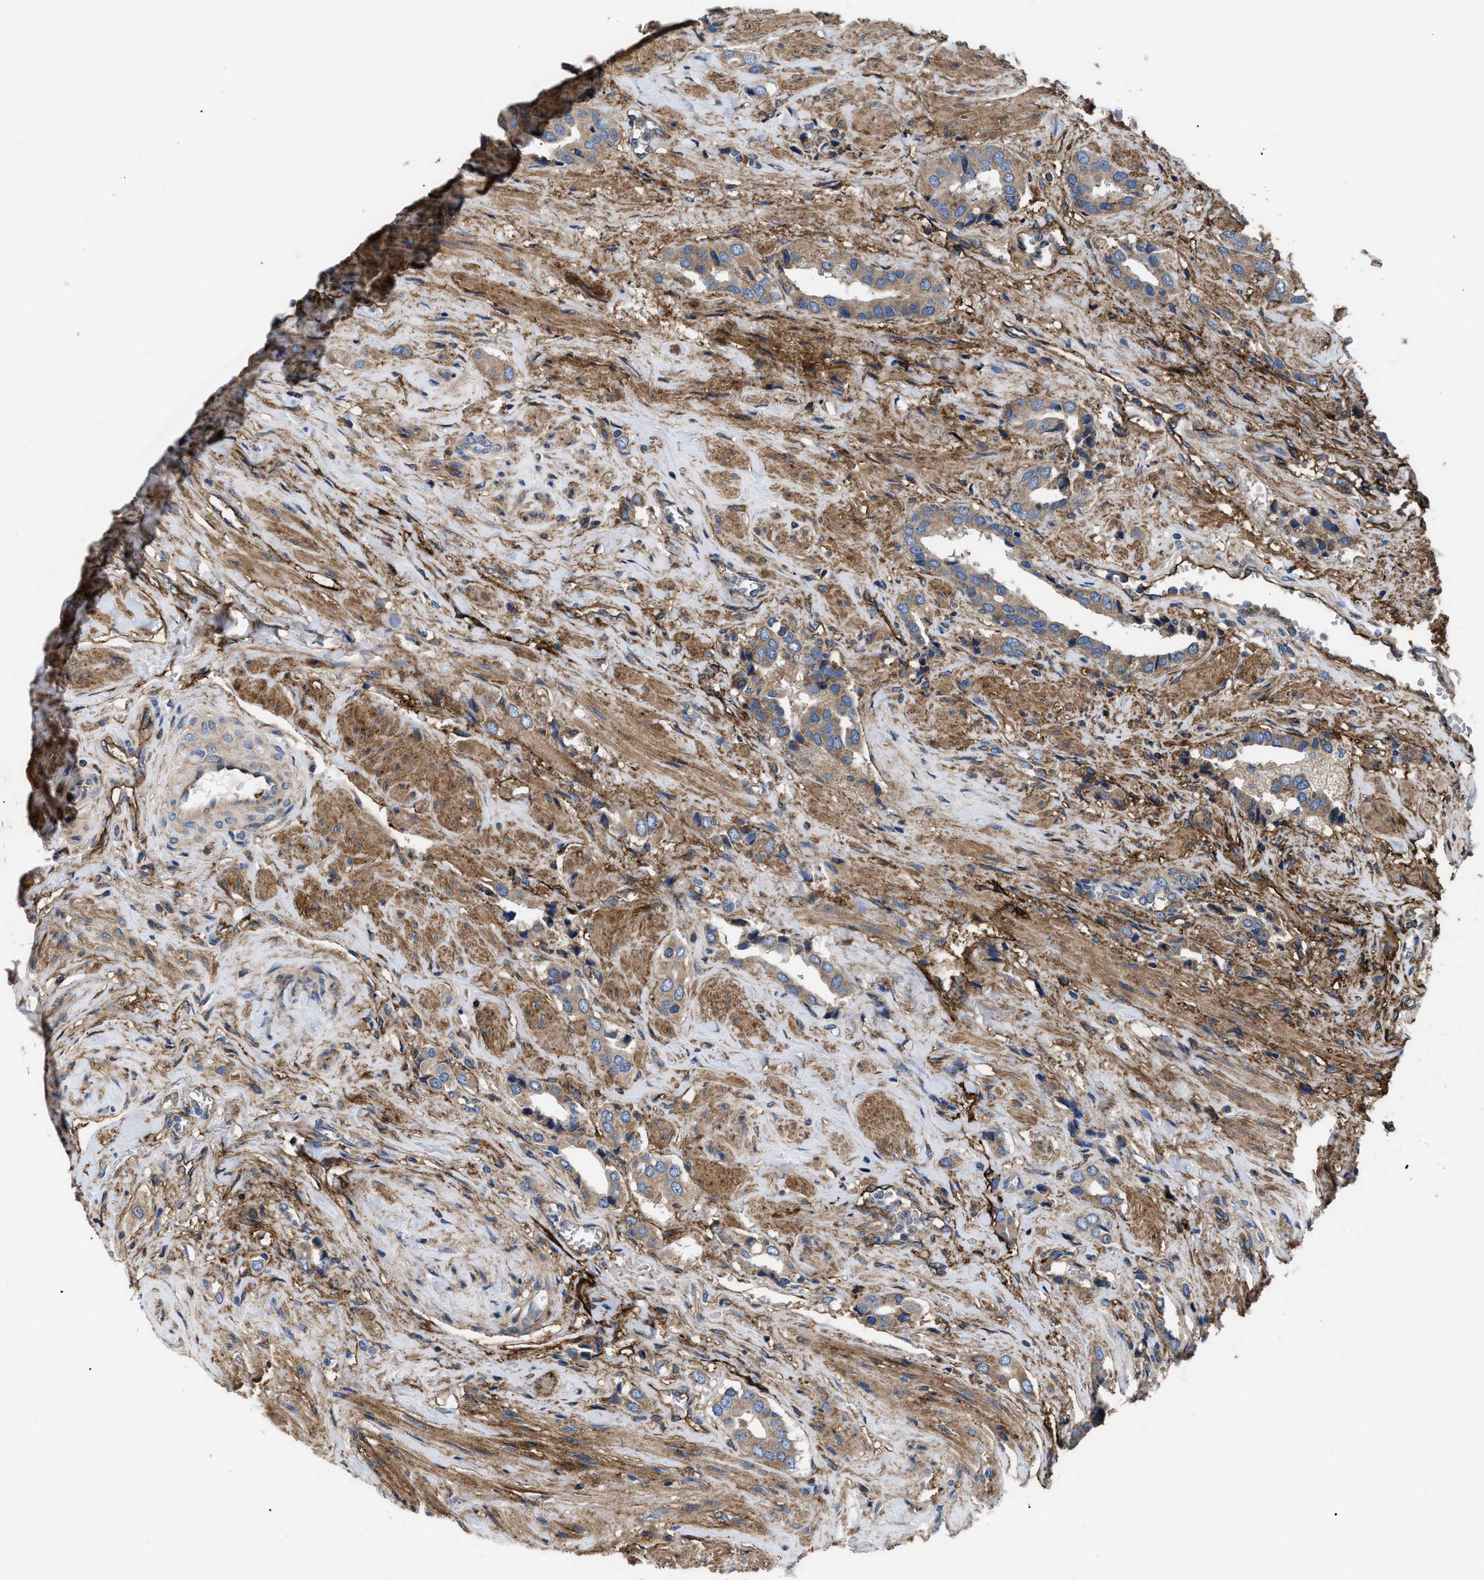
{"staining": {"intensity": "moderate", "quantity": ">75%", "location": "cytoplasmic/membranous"}, "tissue": "prostate cancer", "cell_type": "Tumor cells", "image_type": "cancer", "snomed": [{"axis": "morphology", "description": "Adenocarcinoma, High grade"}, {"axis": "topography", "description": "Prostate"}], "caption": "Immunohistochemistry photomicrograph of neoplastic tissue: adenocarcinoma (high-grade) (prostate) stained using immunohistochemistry demonstrates medium levels of moderate protein expression localized specifically in the cytoplasmic/membranous of tumor cells, appearing as a cytoplasmic/membranous brown color.", "gene": "NT5E", "patient": {"sex": "male", "age": 52}}